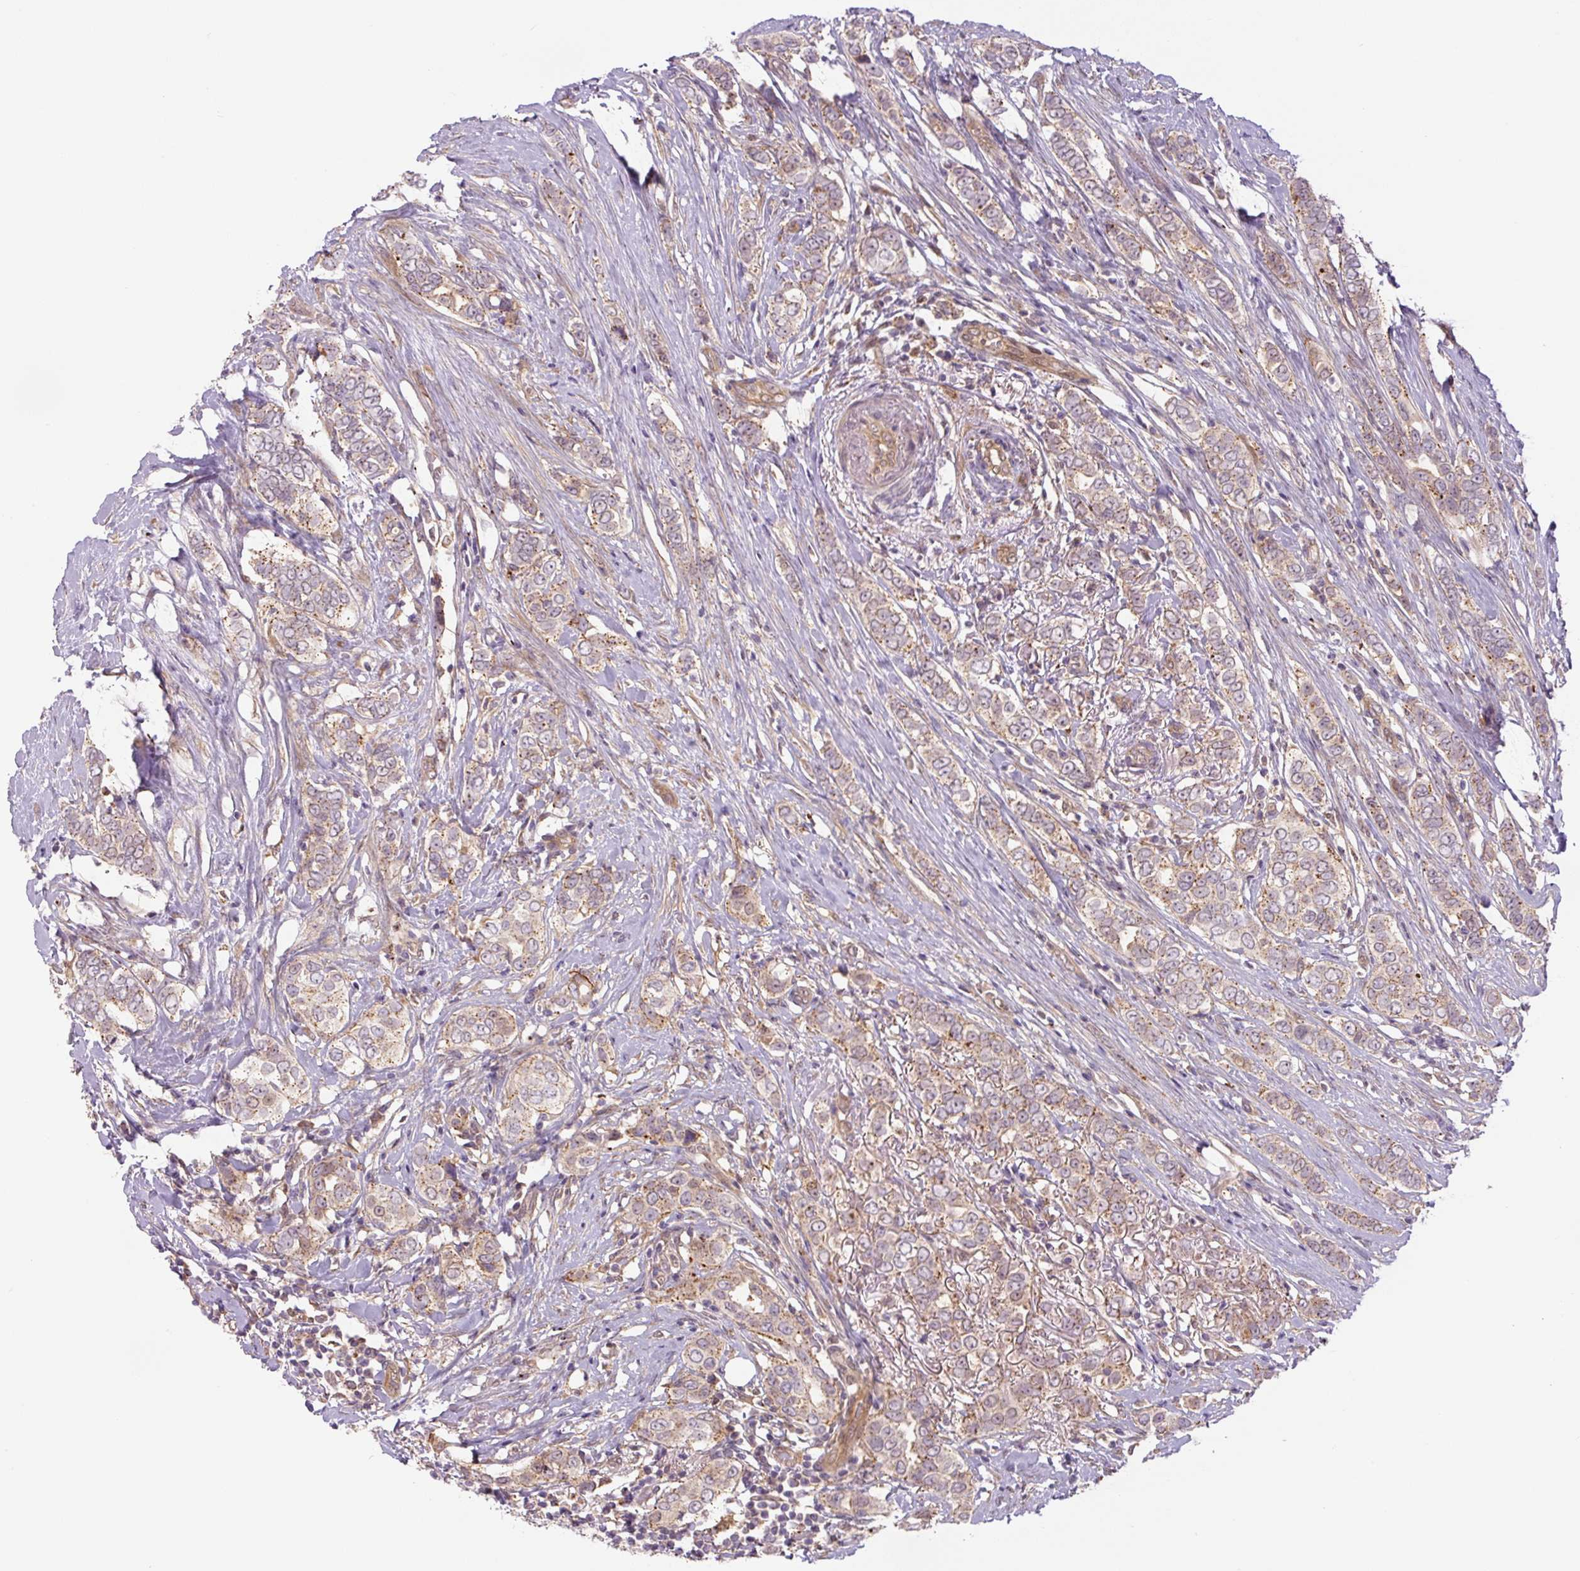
{"staining": {"intensity": "moderate", "quantity": "25%-75%", "location": "cytoplasmic/membranous"}, "tissue": "breast cancer", "cell_type": "Tumor cells", "image_type": "cancer", "snomed": [{"axis": "morphology", "description": "Lobular carcinoma"}, {"axis": "topography", "description": "Breast"}], "caption": "This photomicrograph reveals immunohistochemistry staining of human breast cancer (lobular carcinoma), with medium moderate cytoplasmic/membranous positivity in approximately 25%-75% of tumor cells.", "gene": "ZSWIM7", "patient": {"sex": "female", "age": 51}}